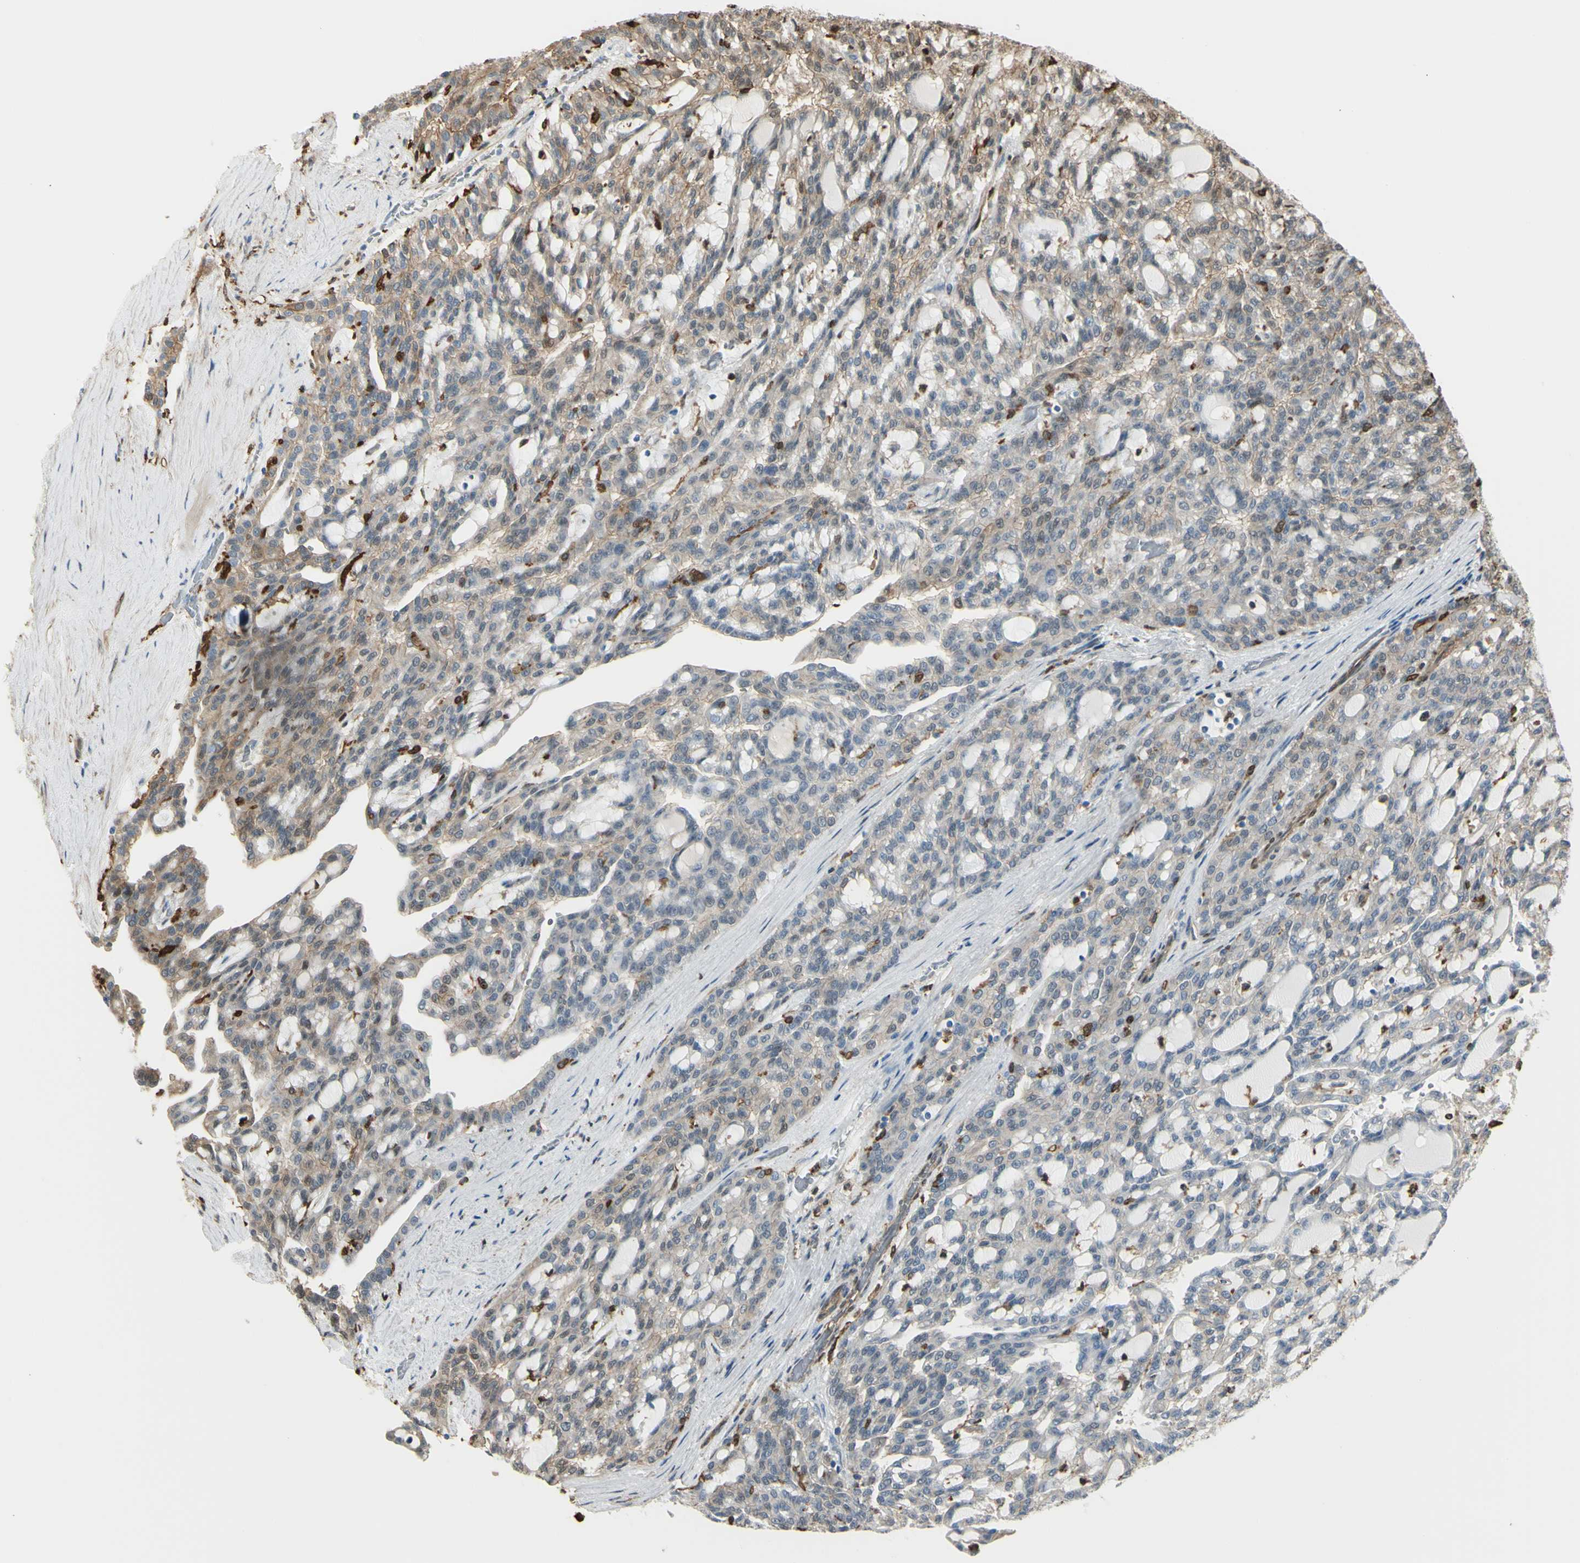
{"staining": {"intensity": "weak", "quantity": ">75%", "location": "cytoplasmic/membranous"}, "tissue": "renal cancer", "cell_type": "Tumor cells", "image_type": "cancer", "snomed": [{"axis": "morphology", "description": "Adenocarcinoma, NOS"}, {"axis": "topography", "description": "Kidney"}], "caption": "Protein expression analysis of human renal adenocarcinoma reveals weak cytoplasmic/membranous positivity in approximately >75% of tumor cells.", "gene": "GSN", "patient": {"sex": "male", "age": 63}}